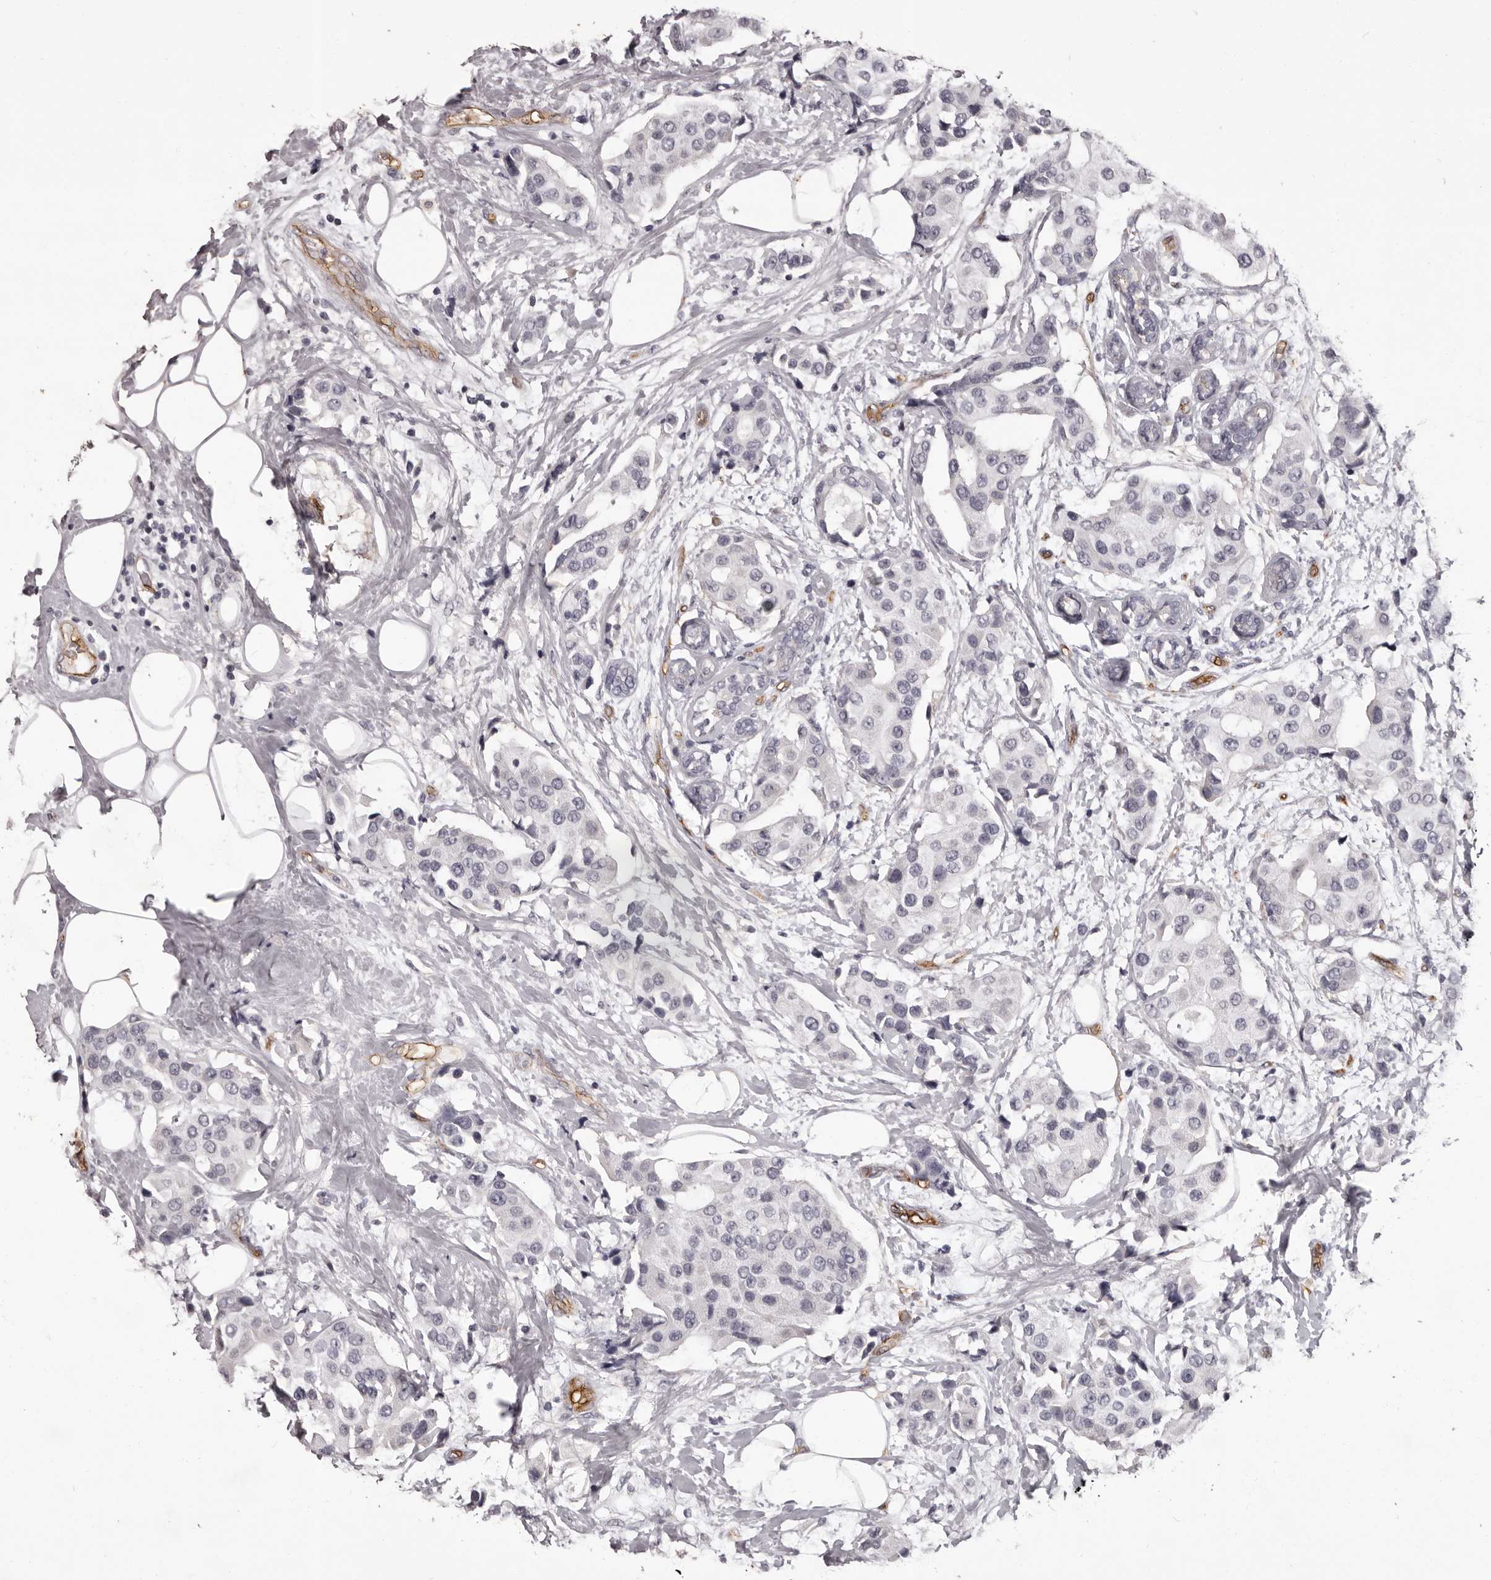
{"staining": {"intensity": "negative", "quantity": "none", "location": "none"}, "tissue": "breast cancer", "cell_type": "Tumor cells", "image_type": "cancer", "snomed": [{"axis": "morphology", "description": "Normal tissue, NOS"}, {"axis": "morphology", "description": "Duct carcinoma"}, {"axis": "topography", "description": "Breast"}], "caption": "Immunohistochemical staining of human breast cancer demonstrates no significant positivity in tumor cells.", "gene": "GPR78", "patient": {"sex": "female", "age": 39}}